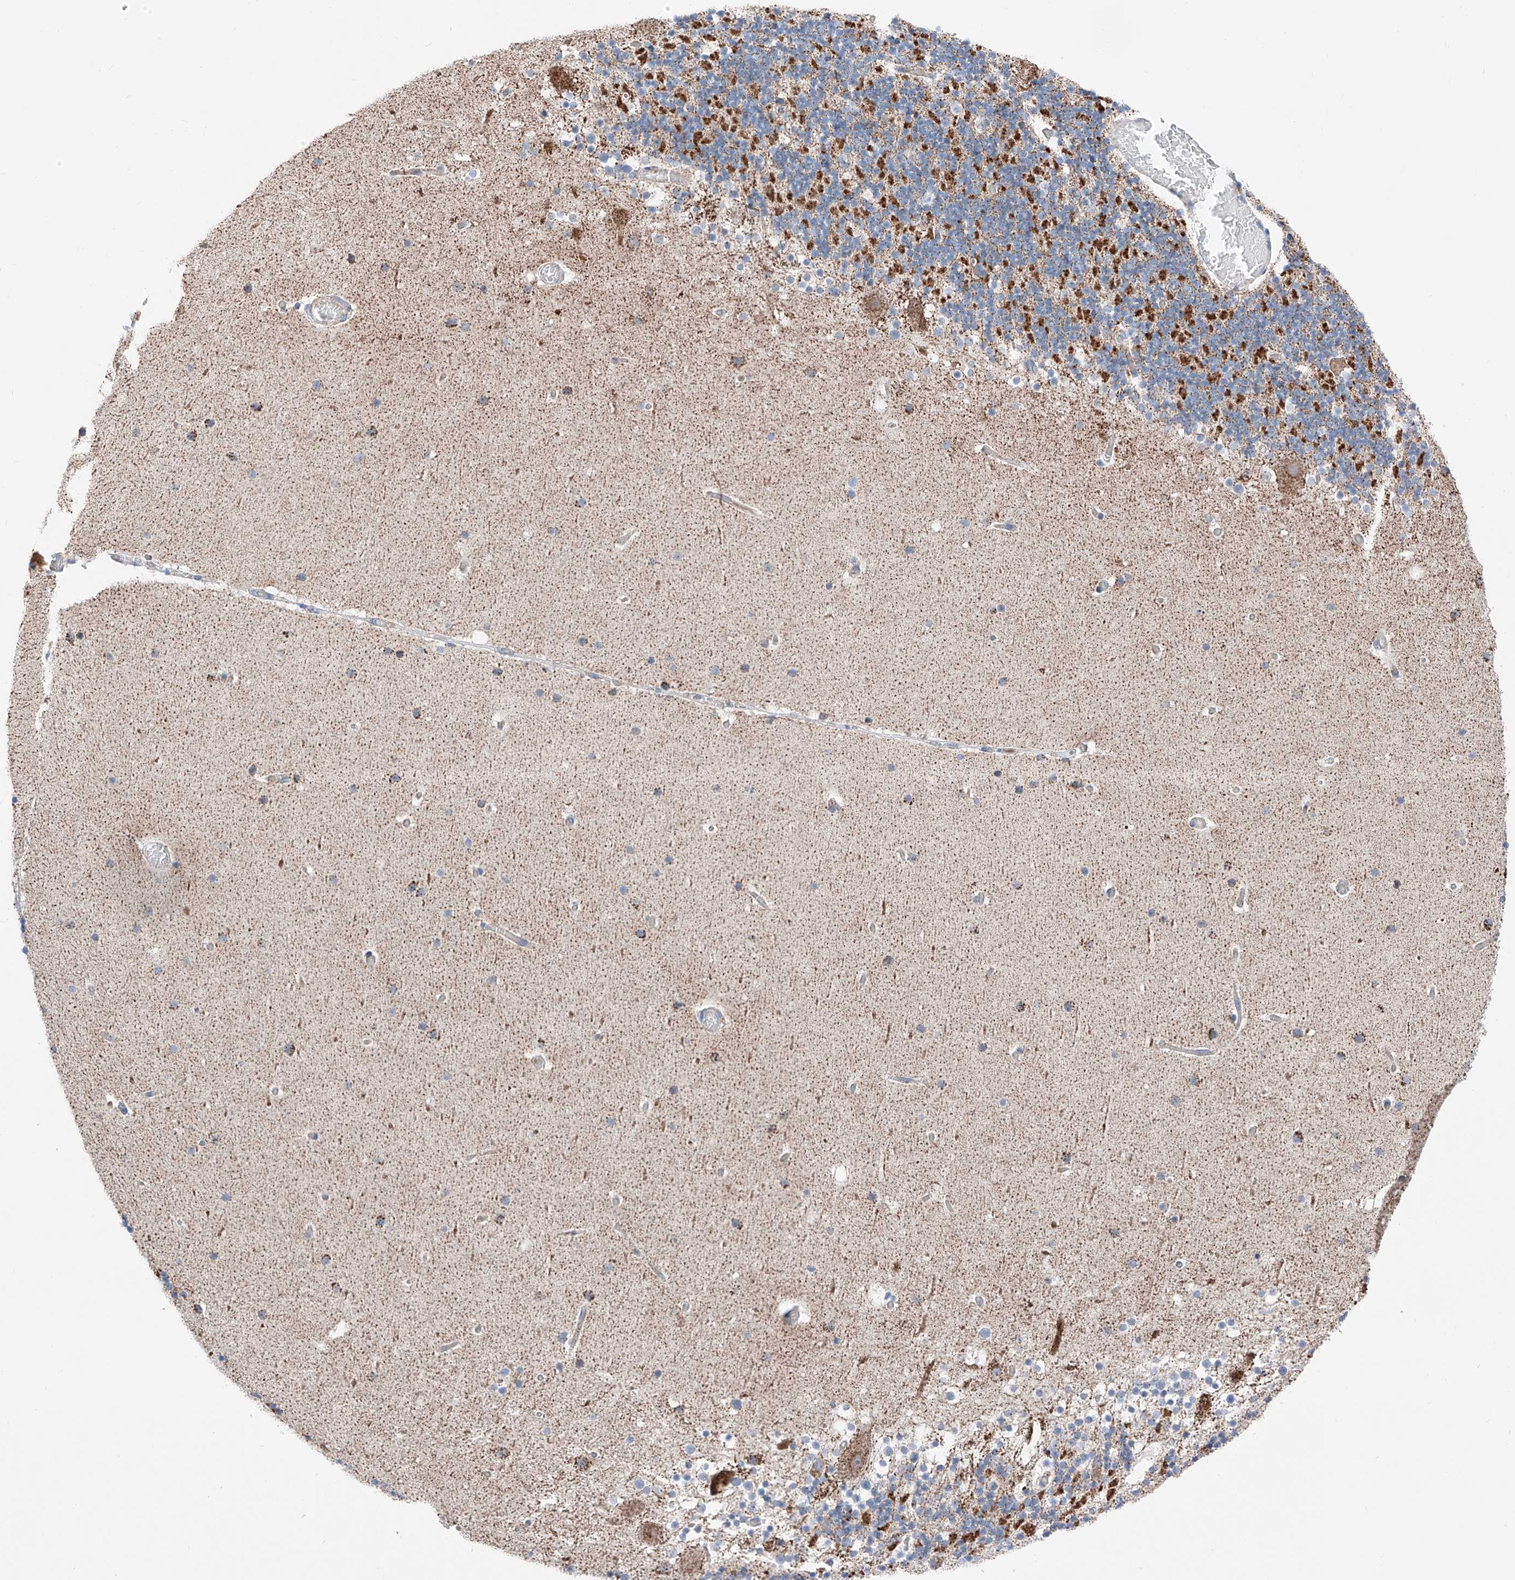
{"staining": {"intensity": "moderate", "quantity": "<25%", "location": "cytoplasmic/membranous"}, "tissue": "cerebellum", "cell_type": "Cells in granular layer", "image_type": "normal", "snomed": [{"axis": "morphology", "description": "Normal tissue, NOS"}, {"axis": "topography", "description": "Cerebellum"}], "caption": "A histopathology image of cerebellum stained for a protein demonstrates moderate cytoplasmic/membranous brown staining in cells in granular layer. Using DAB (brown) and hematoxylin (blue) stains, captured at high magnification using brightfield microscopy.", "gene": "MRAP", "patient": {"sex": "male", "age": 57}}